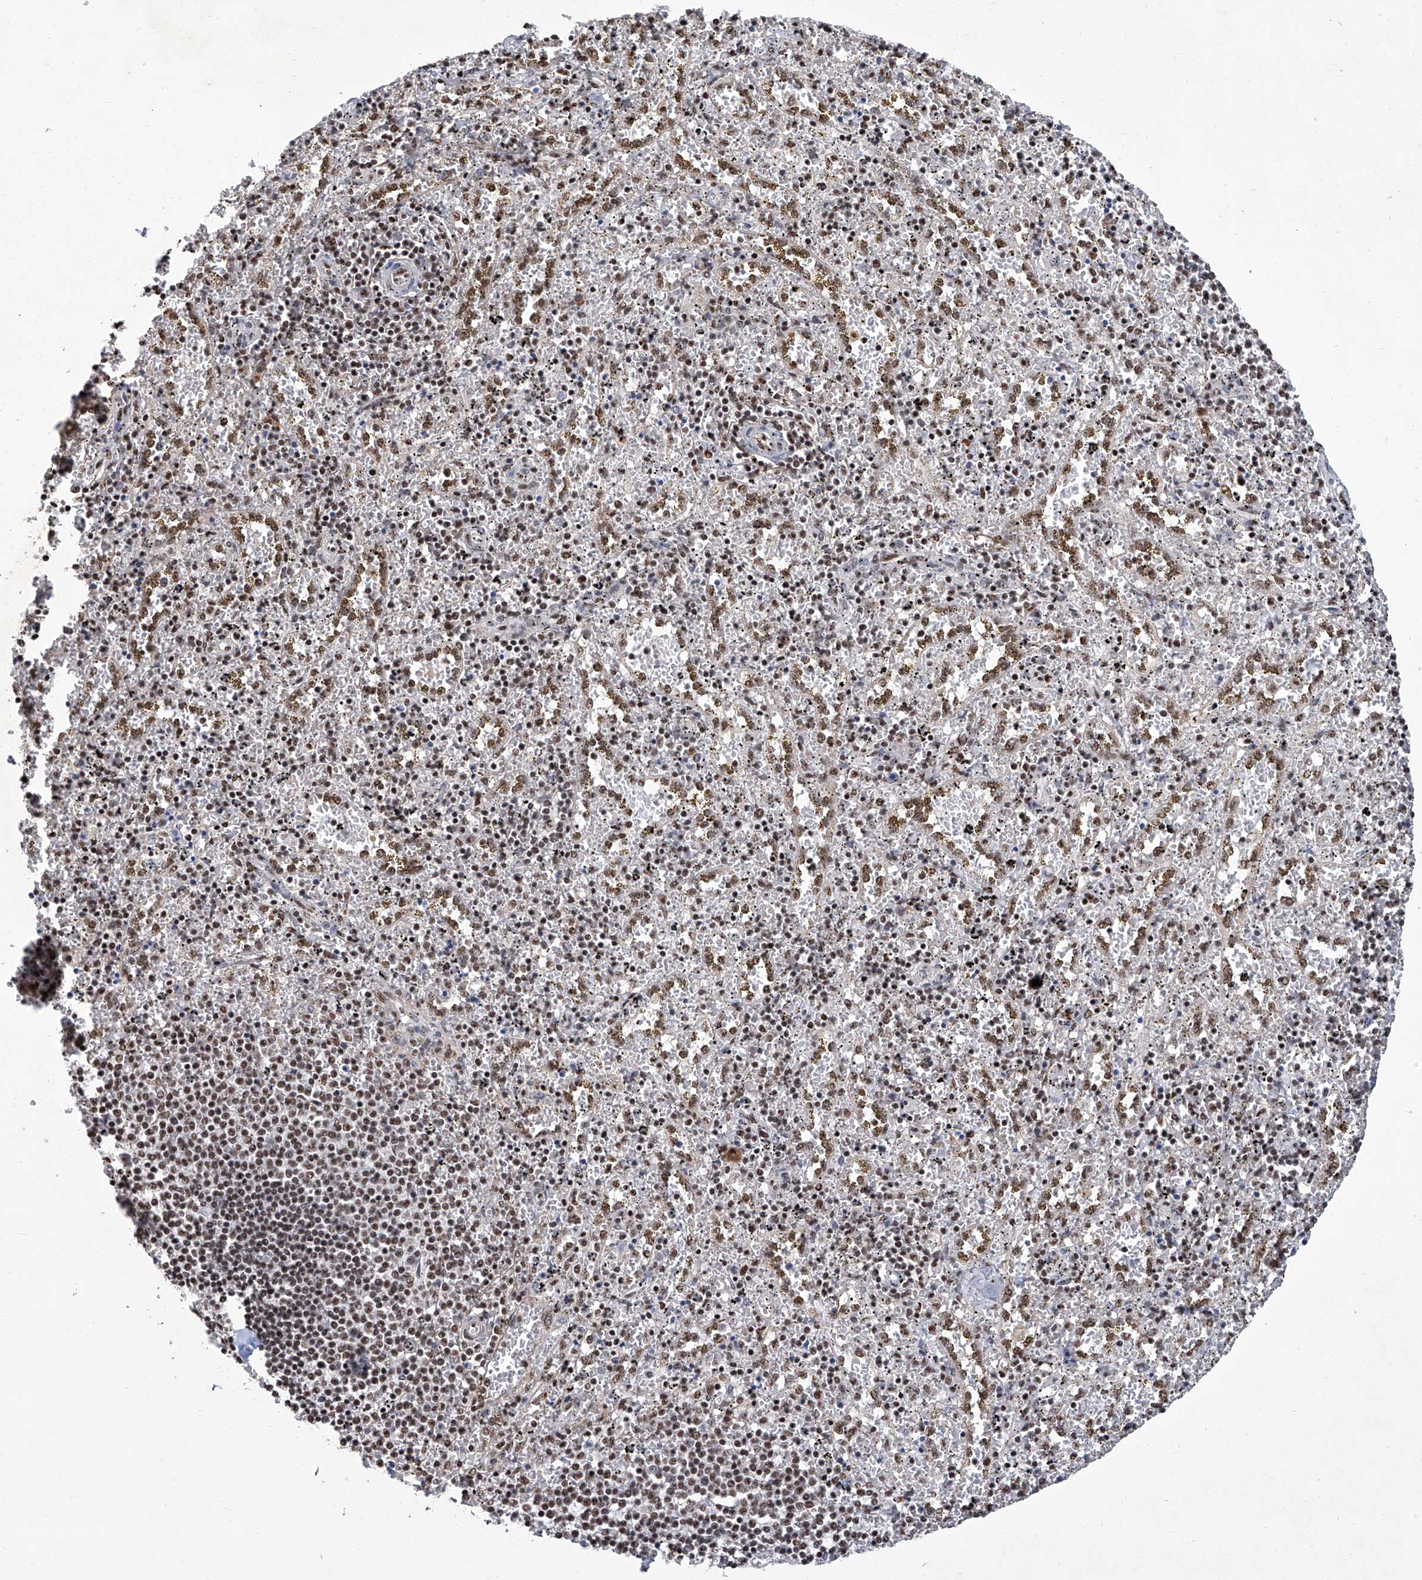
{"staining": {"intensity": "moderate", "quantity": "25%-75%", "location": "nuclear"}, "tissue": "spleen", "cell_type": "Cells in red pulp", "image_type": "normal", "snomed": [{"axis": "morphology", "description": "Normal tissue, NOS"}, {"axis": "topography", "description": "Spleen"}], "caption": "Immunohistochemical staining of benign human spleen demonstrates moderate nuclear protein staining in about 25%-75% of cells in red pulp.", "gene": "FBXL4", "patient": {"sex": "male", "age": 11}}